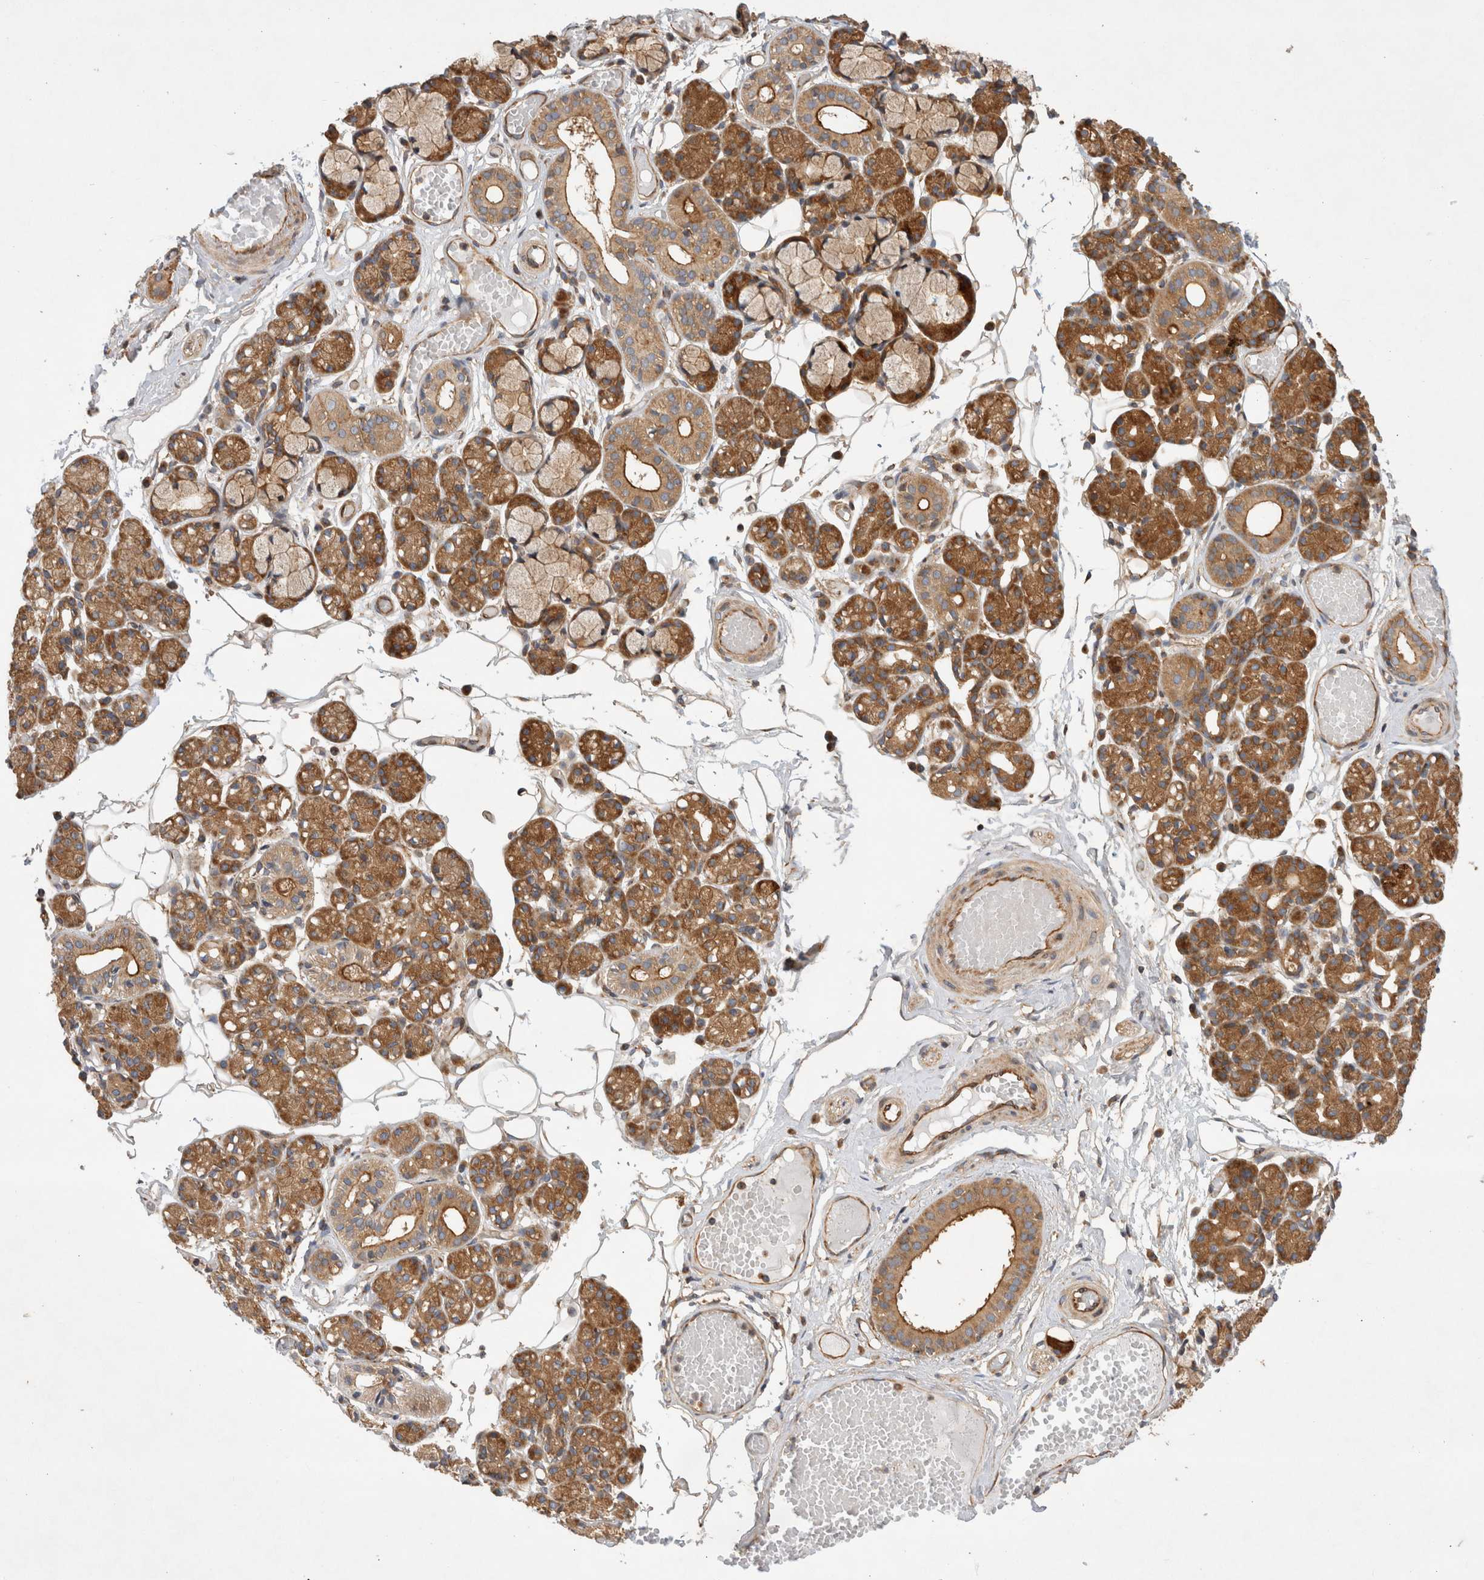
{"staining": {"intensity": "strong", "quantity": ">75%", "location": "cytoplasmic/membranous"}, "tissue": "salivary gland", "cell_type": "Glandular cells", "image_type": "normal", "snomed": [{"axis": "morphology", "description": "Normal tissue, NOS"}, {"axis": "topography", "description": "Salivary gland"}], "caption": "A brown stain highlights strong cytoplasmic/membranous positivity of a protein in glandular cells of benign human salivary gland.", "gene": "GPR150", "patient": {"sex": "male", "age": 63}}